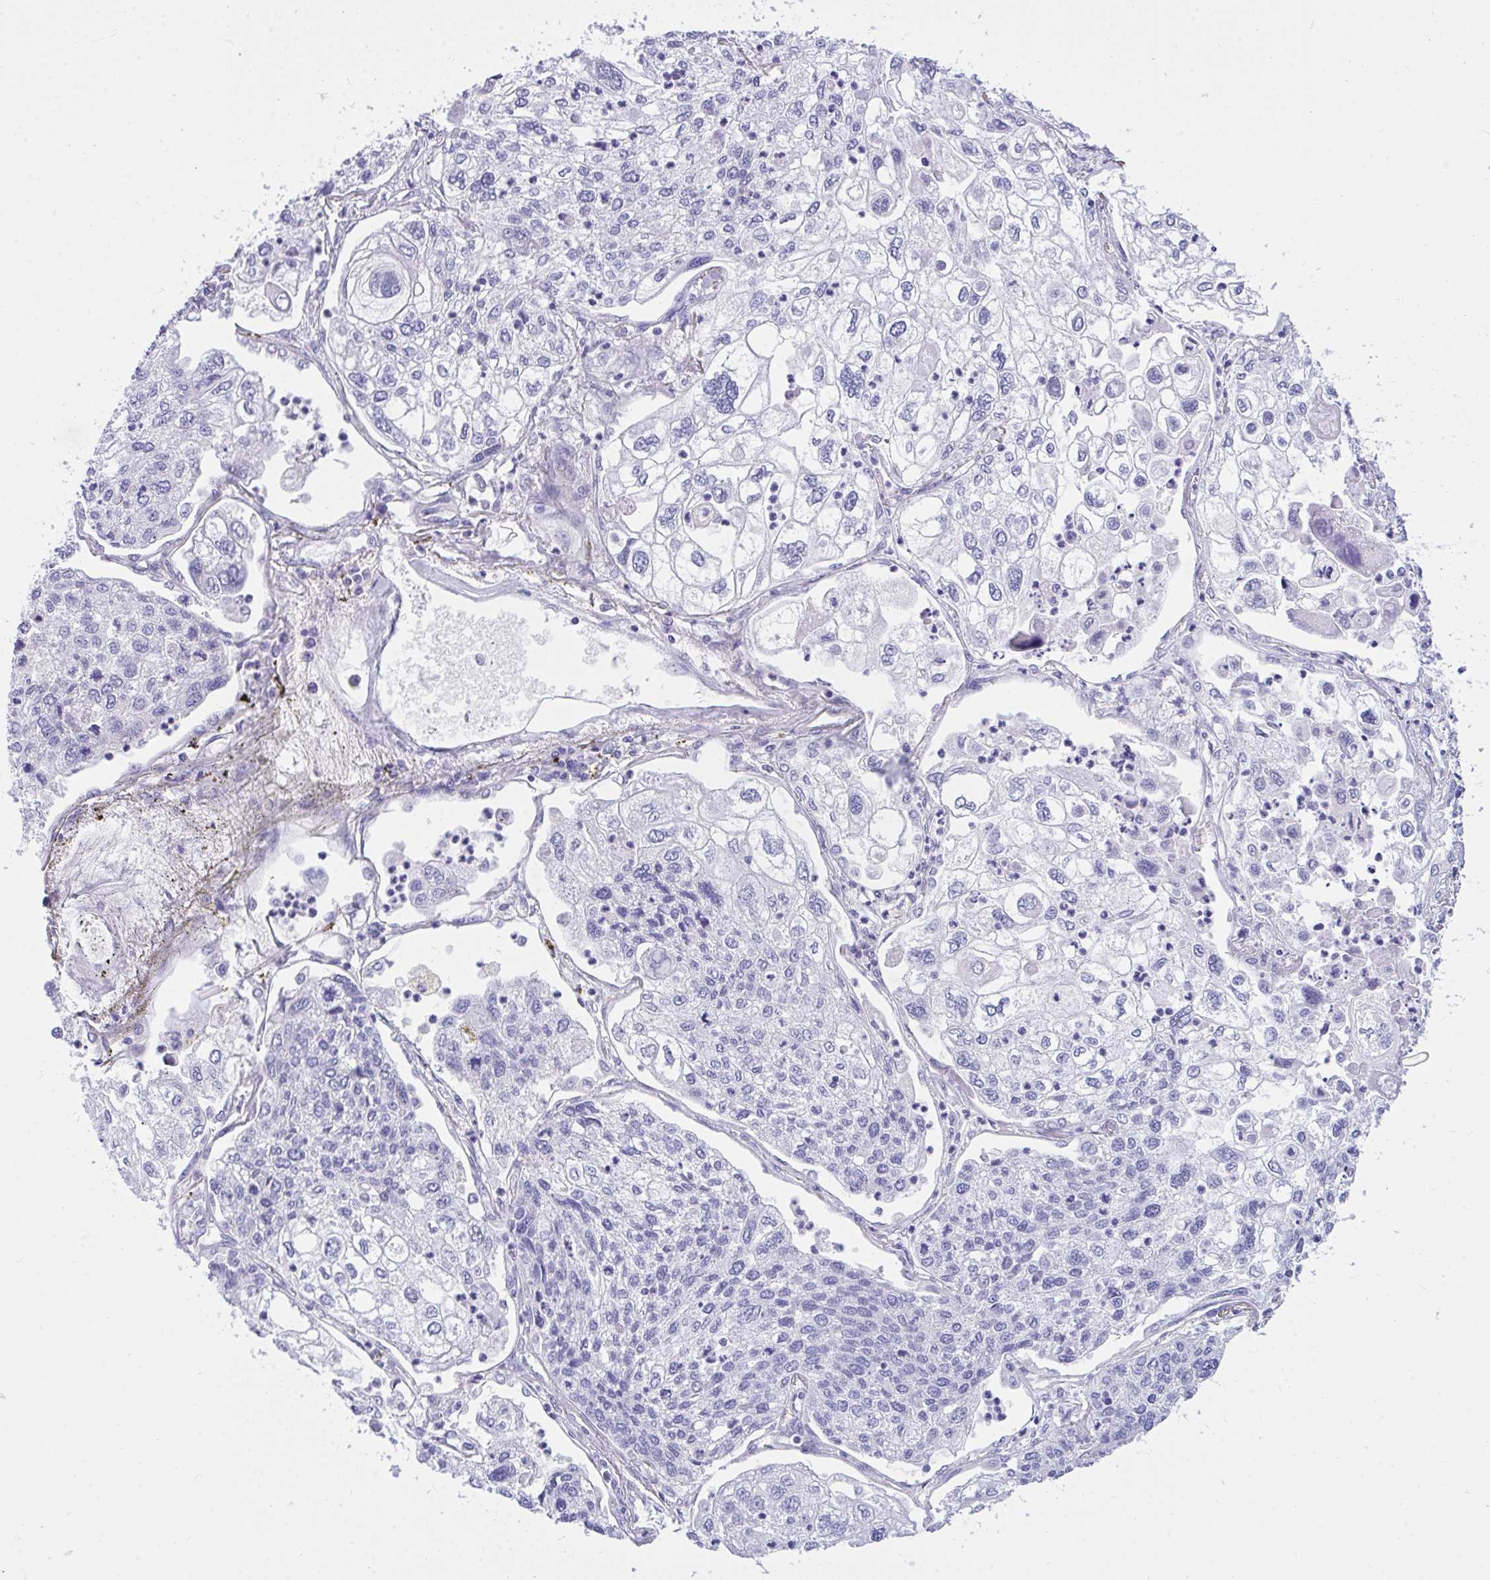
{"staining": {"intensity": "negative", "quantity": "none", "location": "none"}, "tissue": "lung cancer", "cell_type": "Tumor cells", "image_type": "cancer", "snomed": [{"axis": "morphology", "description": "Squamous cell carcinoma, NOS"}, {"axis": "topography", "description": "Lung"}], "caption": "Immunohistochemistry (IHC) of lung cancer displays no expression in tumor cells. Brightfield microscopy of immunohistochemistry stained with DAB (3,3'-diaminobenzidine) (brown) and hematoxylin (blue), captured at high magnification.", "gene": "TLN2", "patient": {"sex": "male", "age": 74}}